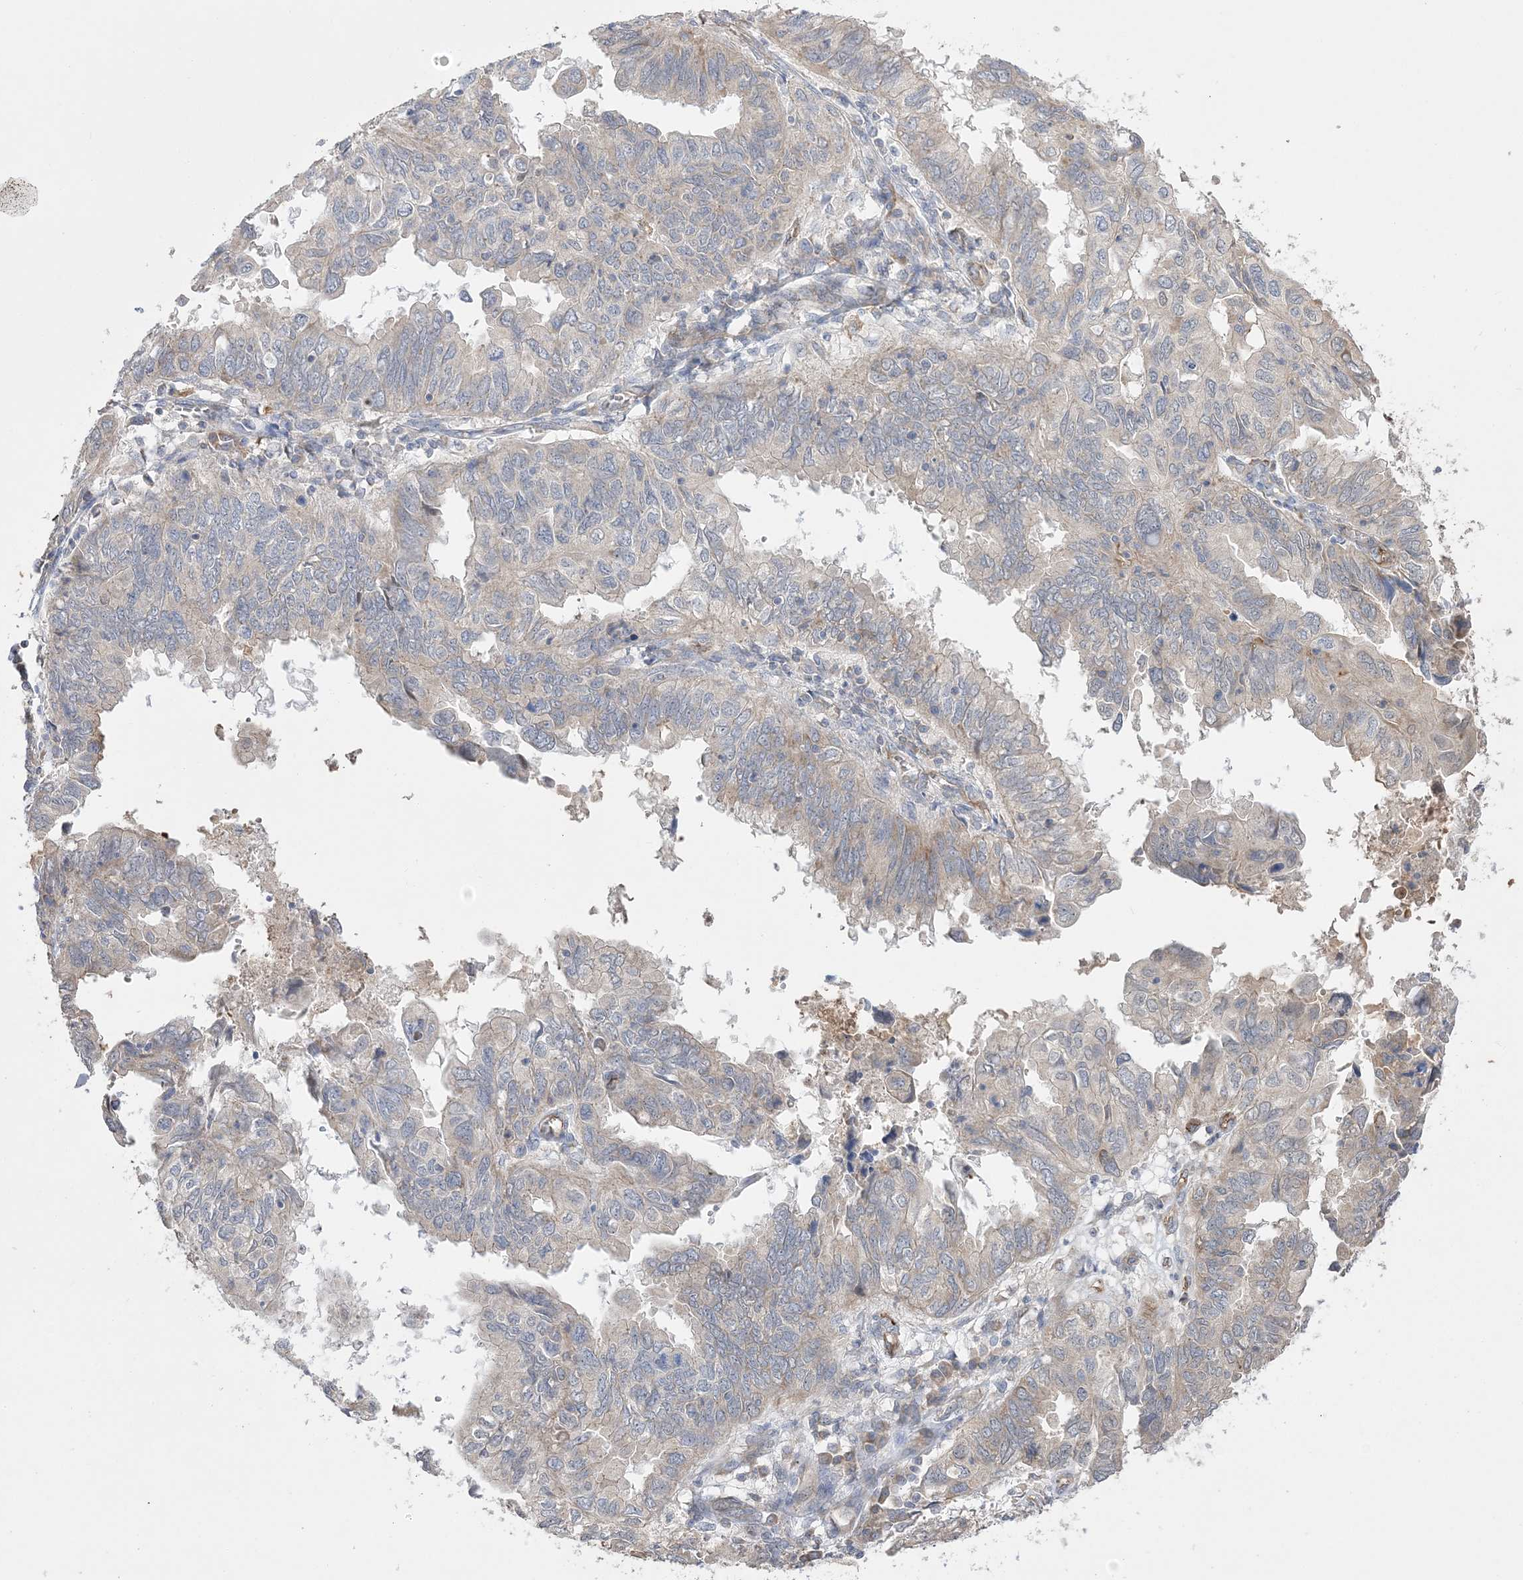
{"staining": {"intensity": "weak", "quantity": "<25%", "location": "cytoplasmic/membranous"}, "tissue": "endometrial cancer", "cell_type": "Tumor cells", "image_type": "cancer", "snomed": [{"axis": "morphology", "description": "Adenocarcinoma, NOS"}, {"axis": "topography", "description": "Uterus"}], "caption": "This is an immunohistochemistry (IHC) histopathology image of human endometrial adenocarcinoma. There is no positivity in tumor cells.", "gene": "FARSB", "patient": {"sex": "female", "age": 77}}